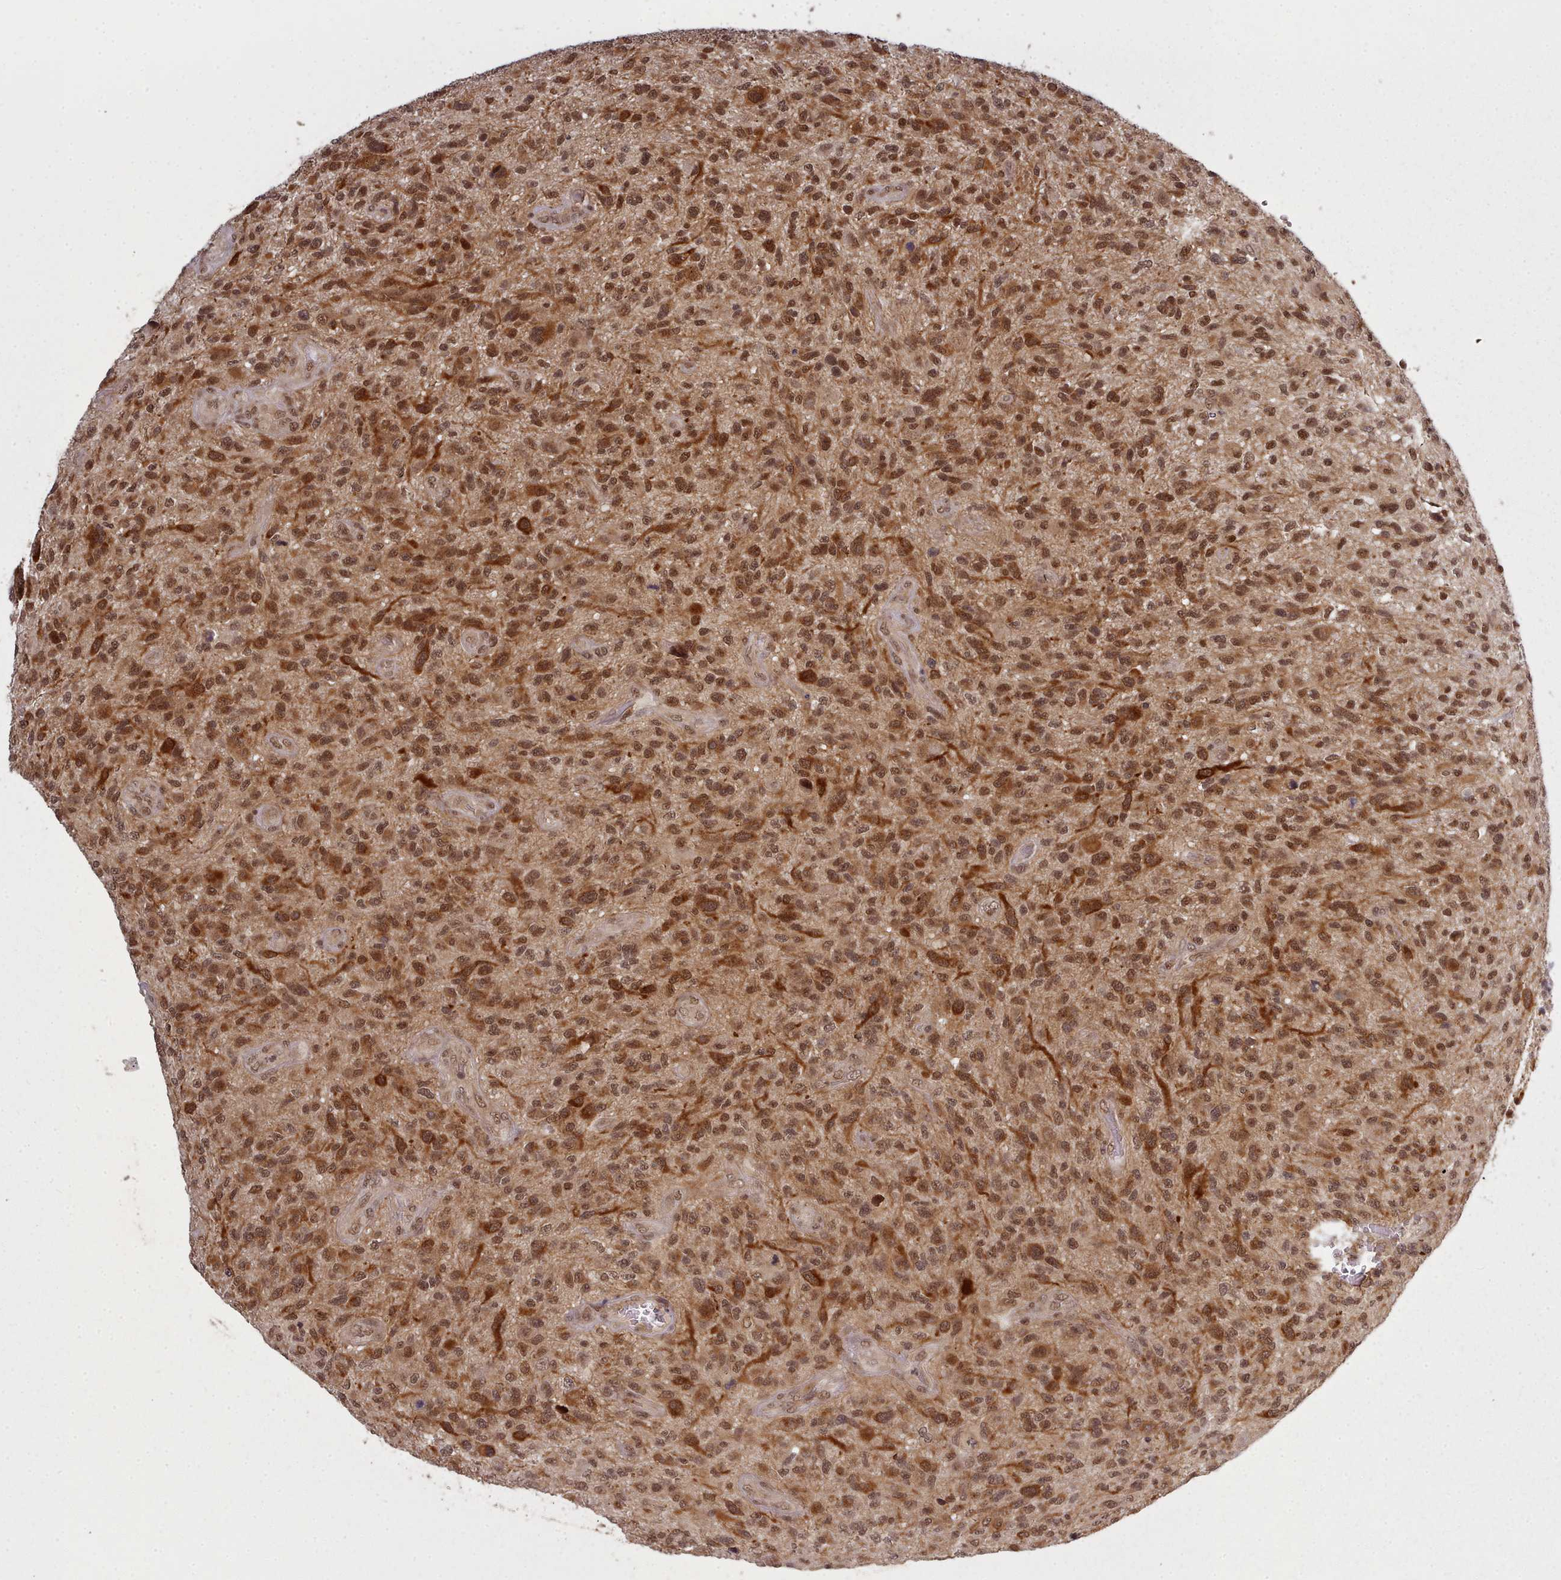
{"staining": {"intensity": "strong", "quantity": ">75%", "location": "cytoplasmic/membranous,nuclear"}, "tissue": "glioma", "cell_type": "Tumor cells", "image_type": "cancer", "snomed": [{"axis": "morphology", "description": "Glioma, malignant, High grade"}, {"axis": "topography", "description": "Brain"}], "caption": "DAB (3,3'-diaminobenzidine) immunohistochemical staining of glioma demonstrates strong cytoplasmic/membranous and nuclear protein positivity in about >75% of tumor cells.", "gene": "DHX8", "patient": {"sex": "male", "age": 47}}